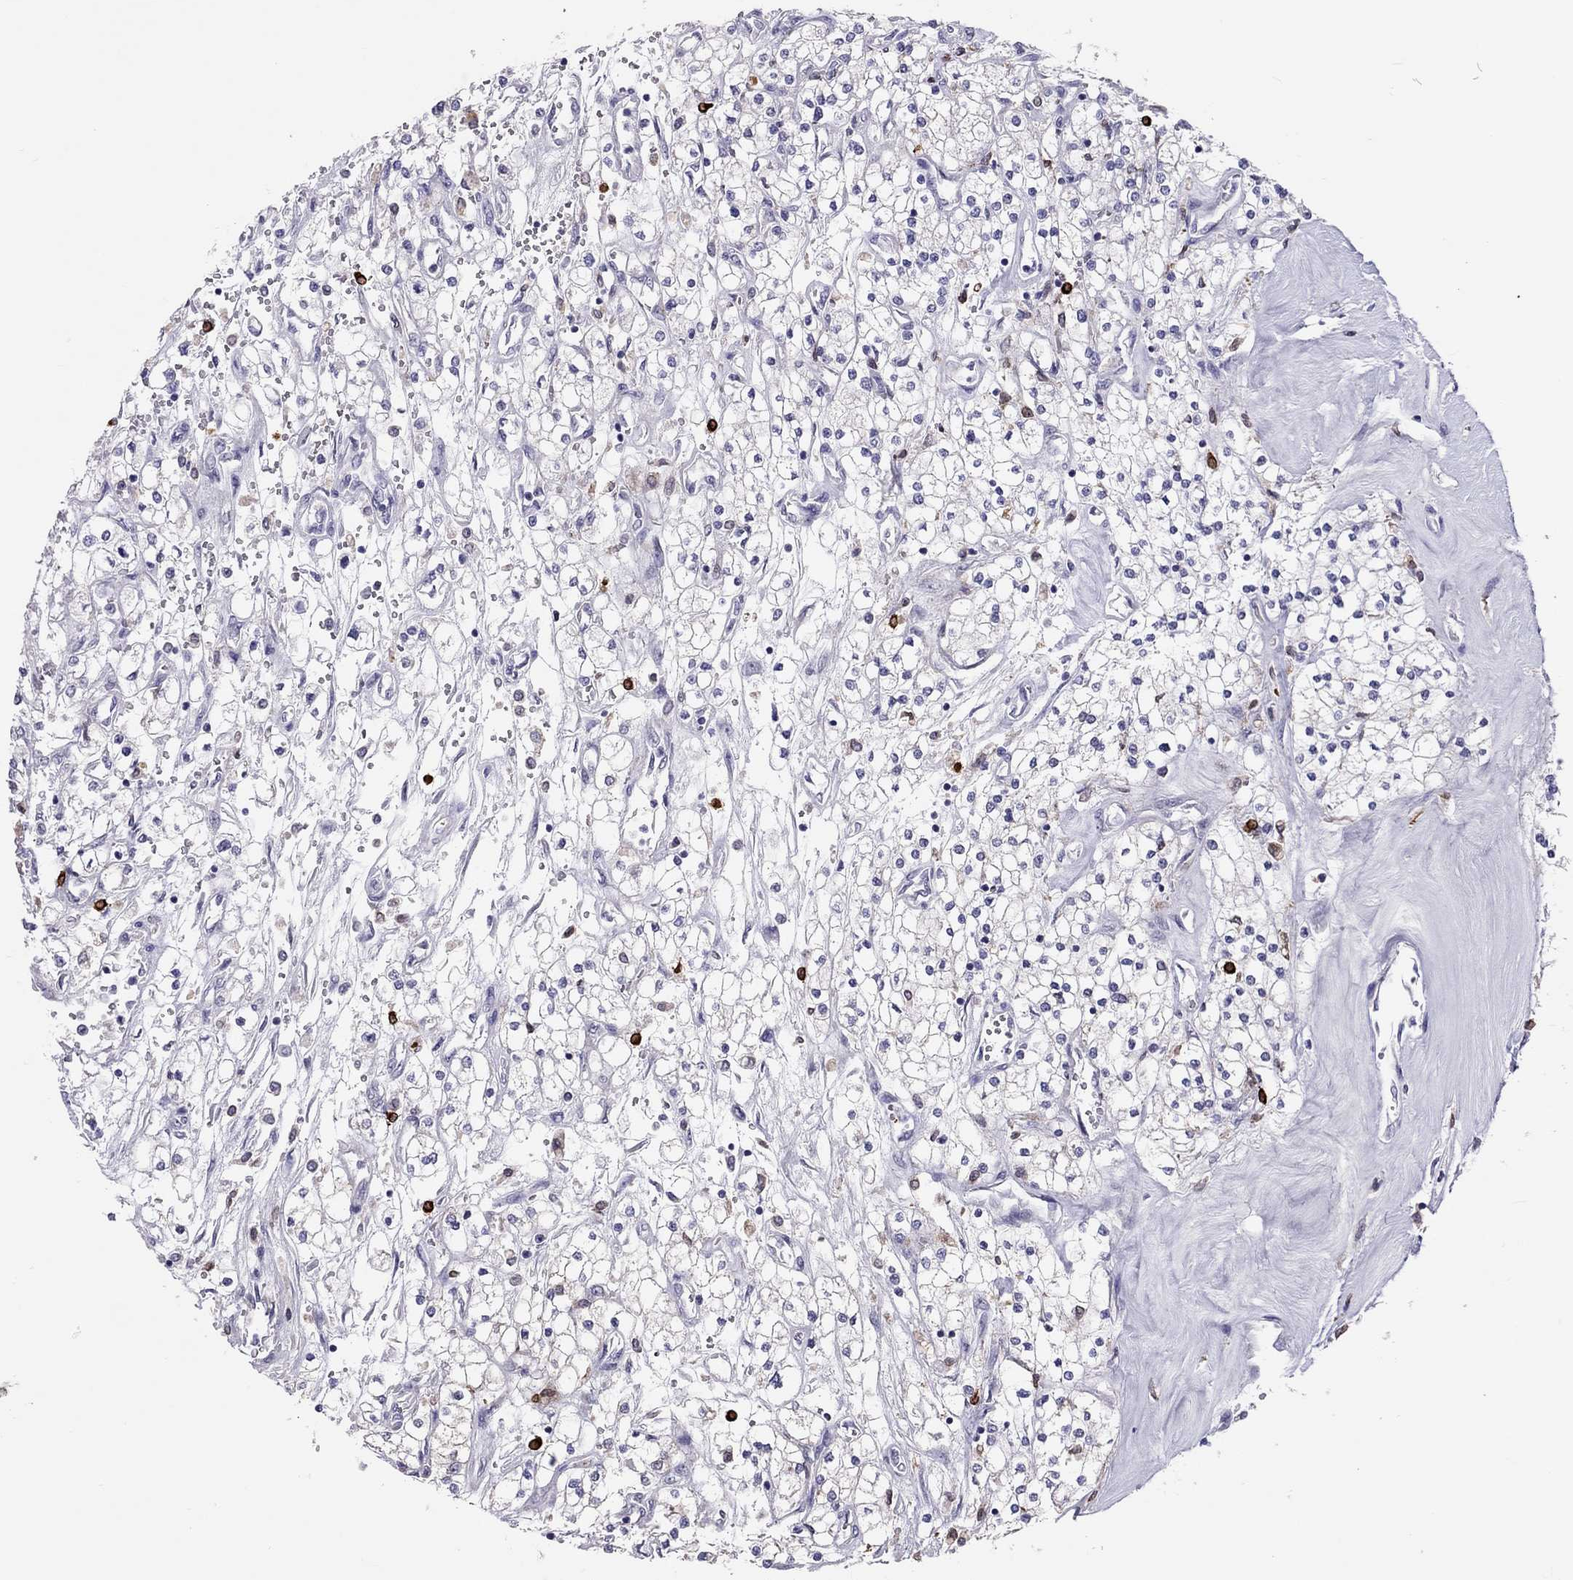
{"staining": {"intensity": "negative", "quantity": "none", "location": "none"}, "tissue": "renal cancer", "cell_type": "Tumor cells", "image_type": "cancer", "snomed": [{"axis": "morphology", "description": "Adenocarcinoma, NOS"}, {"axis": "topography", "description": "Kidney"}], "caption": "The immunohistochemistry image has no significant positivity in tumor cells of renal cancer (adenocarcinoma) tissue.", "gene": "ADORA2A", "patient": {"sex": "male", "age": 80}}